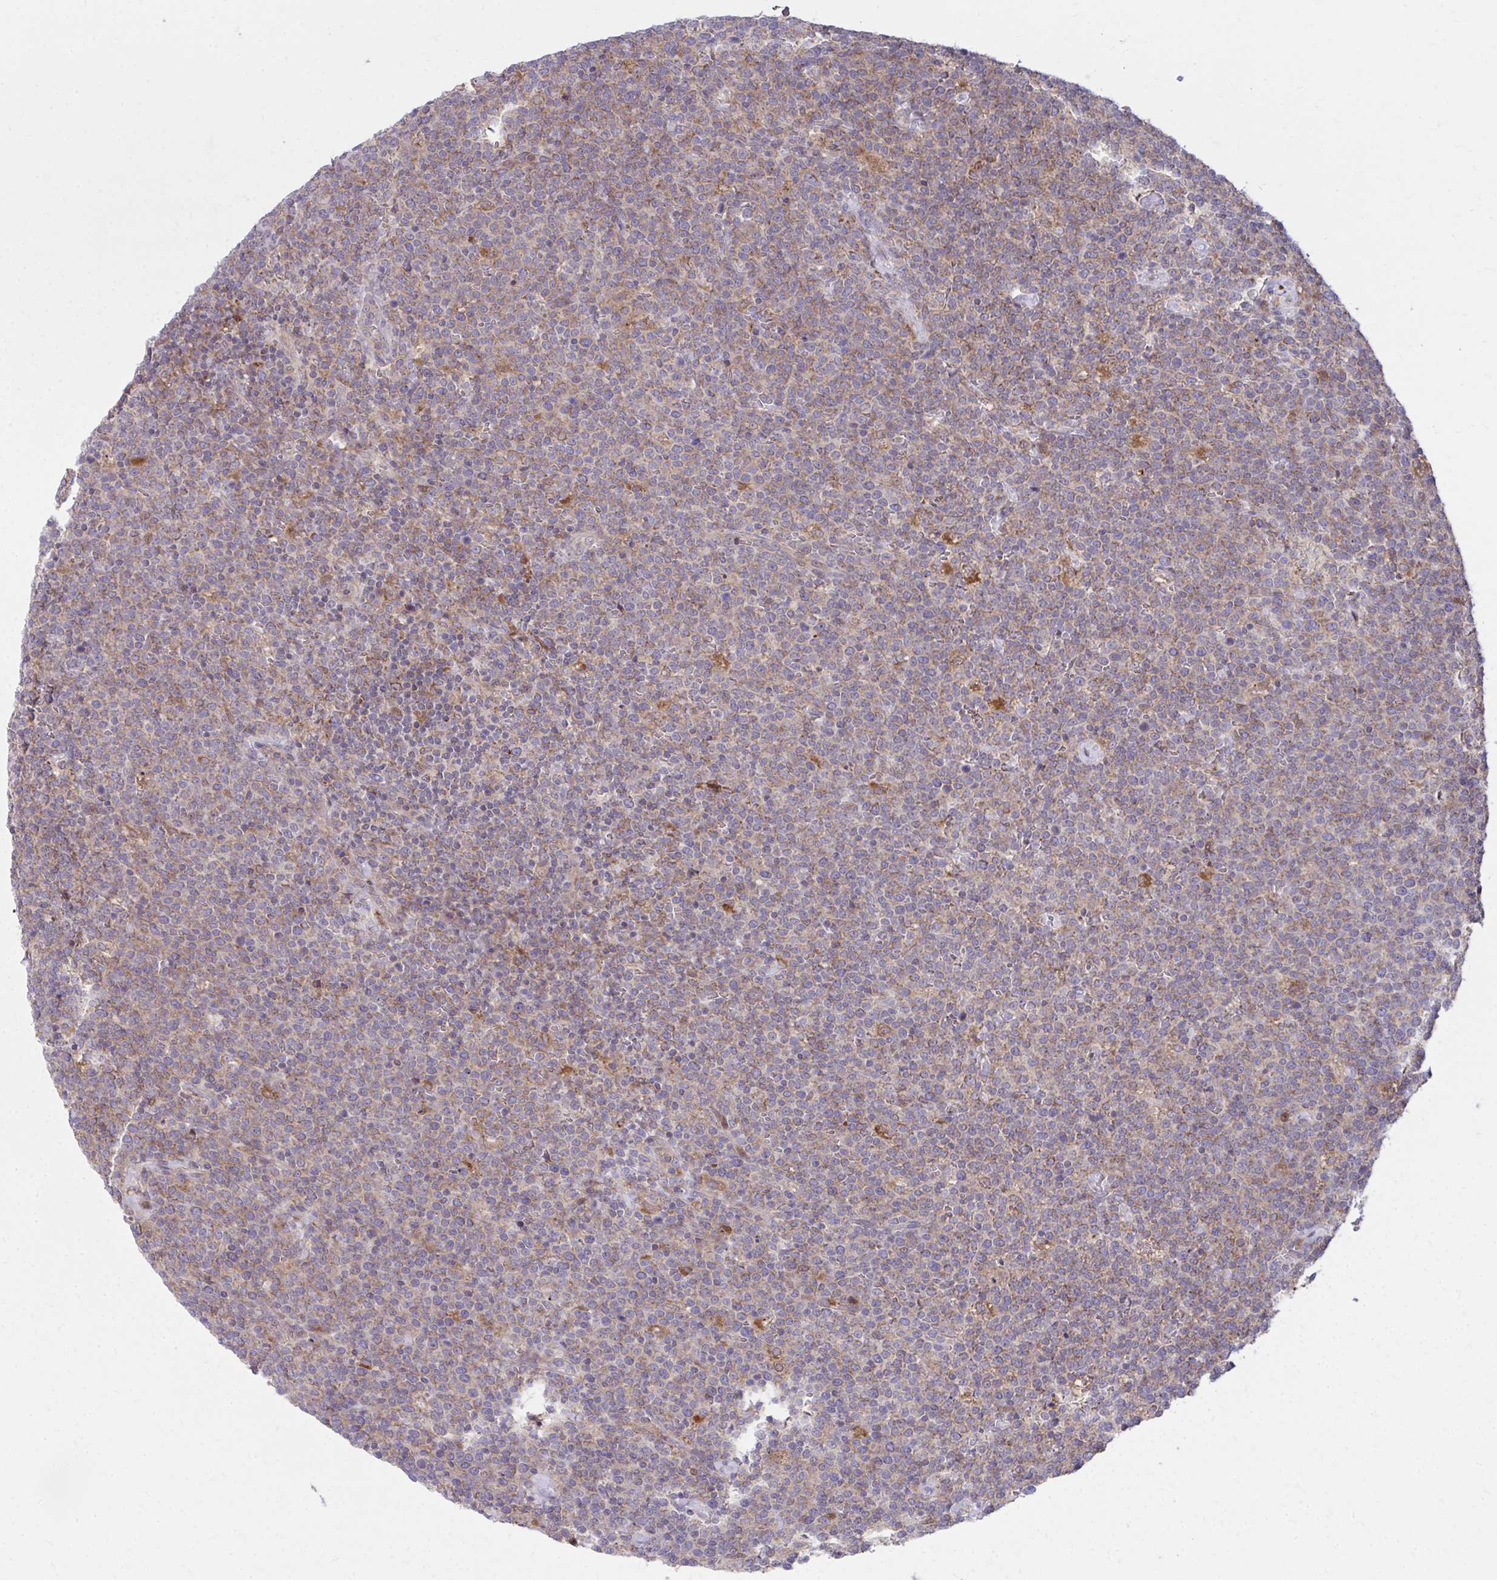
{"staining": {"intensity": "weak", "quantity": "25%-75%", "location": "cytoplasmic/membranous"}, "tissue": "lymphoma", "cell_type": "Tumor cells", "image_type": "cancer", "snomed": [{"axis": "morphology", "description": "Malignant lymphoma, non-Hodgkin's type, High grade"}, {"axis": "topography", "description": "Lymph node"}], "caption": "High-grade malignant lymphoma, non-Hodgkin's type stained with DAB (3,3'-diaminobenzidine) IHC shows low levels of weak cytoplasmic/membranous staining in approximately 25%-75% of tumor cells.", "gene": "C16orf54", "patient": {"sex": "male", "age": 61}}